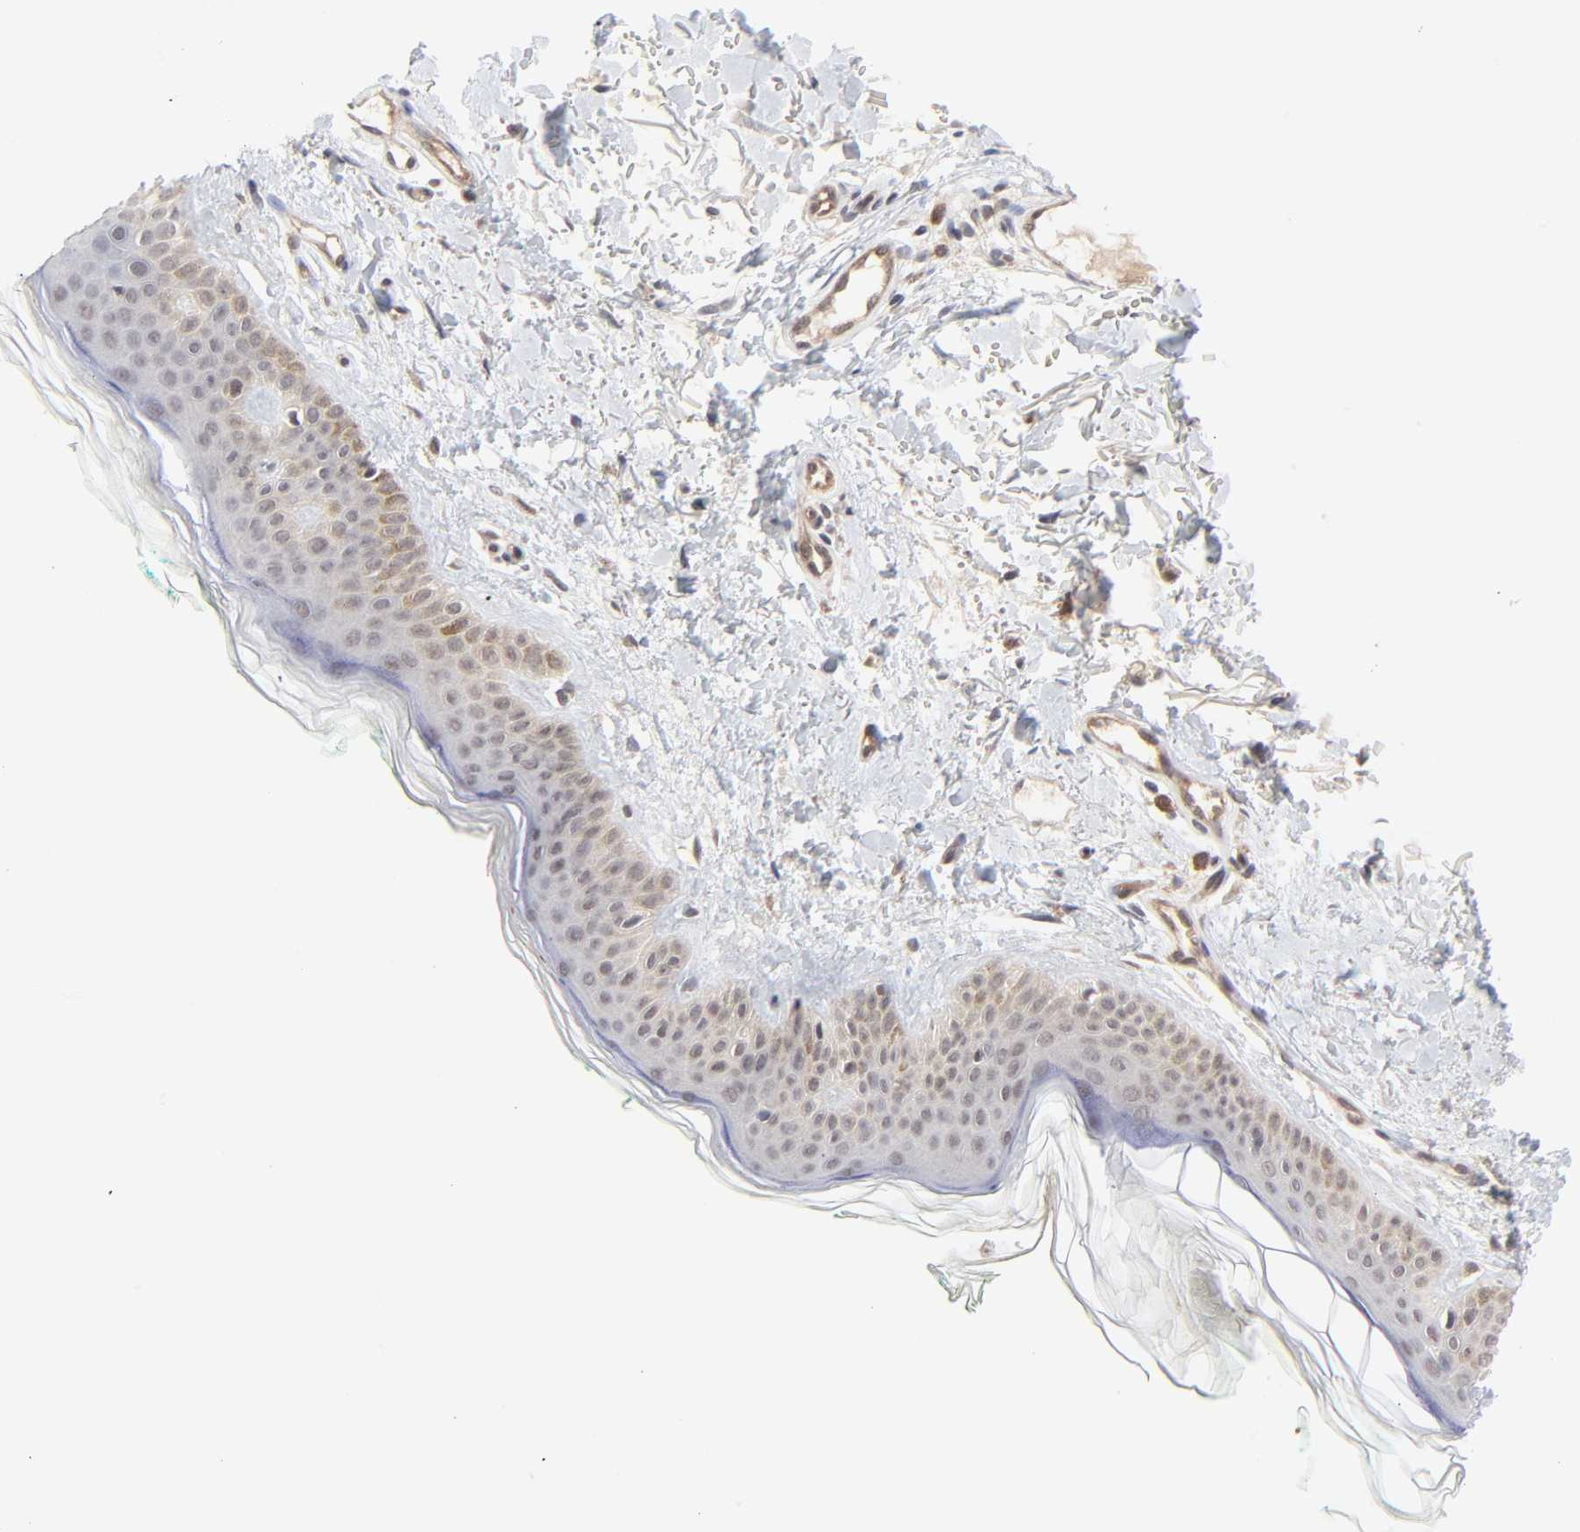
{"staining": {"intensity": "negative", "quantity": "none", "location": "none"}, "tissue": "skin", "cell_type": "Fibroblasts", "image_type": "normal", "snomed": [{"axis": "morphology", "description": "Normal tissue, NOS"}, {"axis": "topography", "description": "Skin"}], "caption": "DAB (3,3'-diaminobenzidine) immunohistochemical staining of normal human skin demonstrates no significant positivity in fibroblasts. (Brightfield microscopy of DAB (3,3'-diaminobenzidine) immunohistochemistry at high magnification).", "gene": "CASP10", "patient": {"sex": "male", "age": 71}}